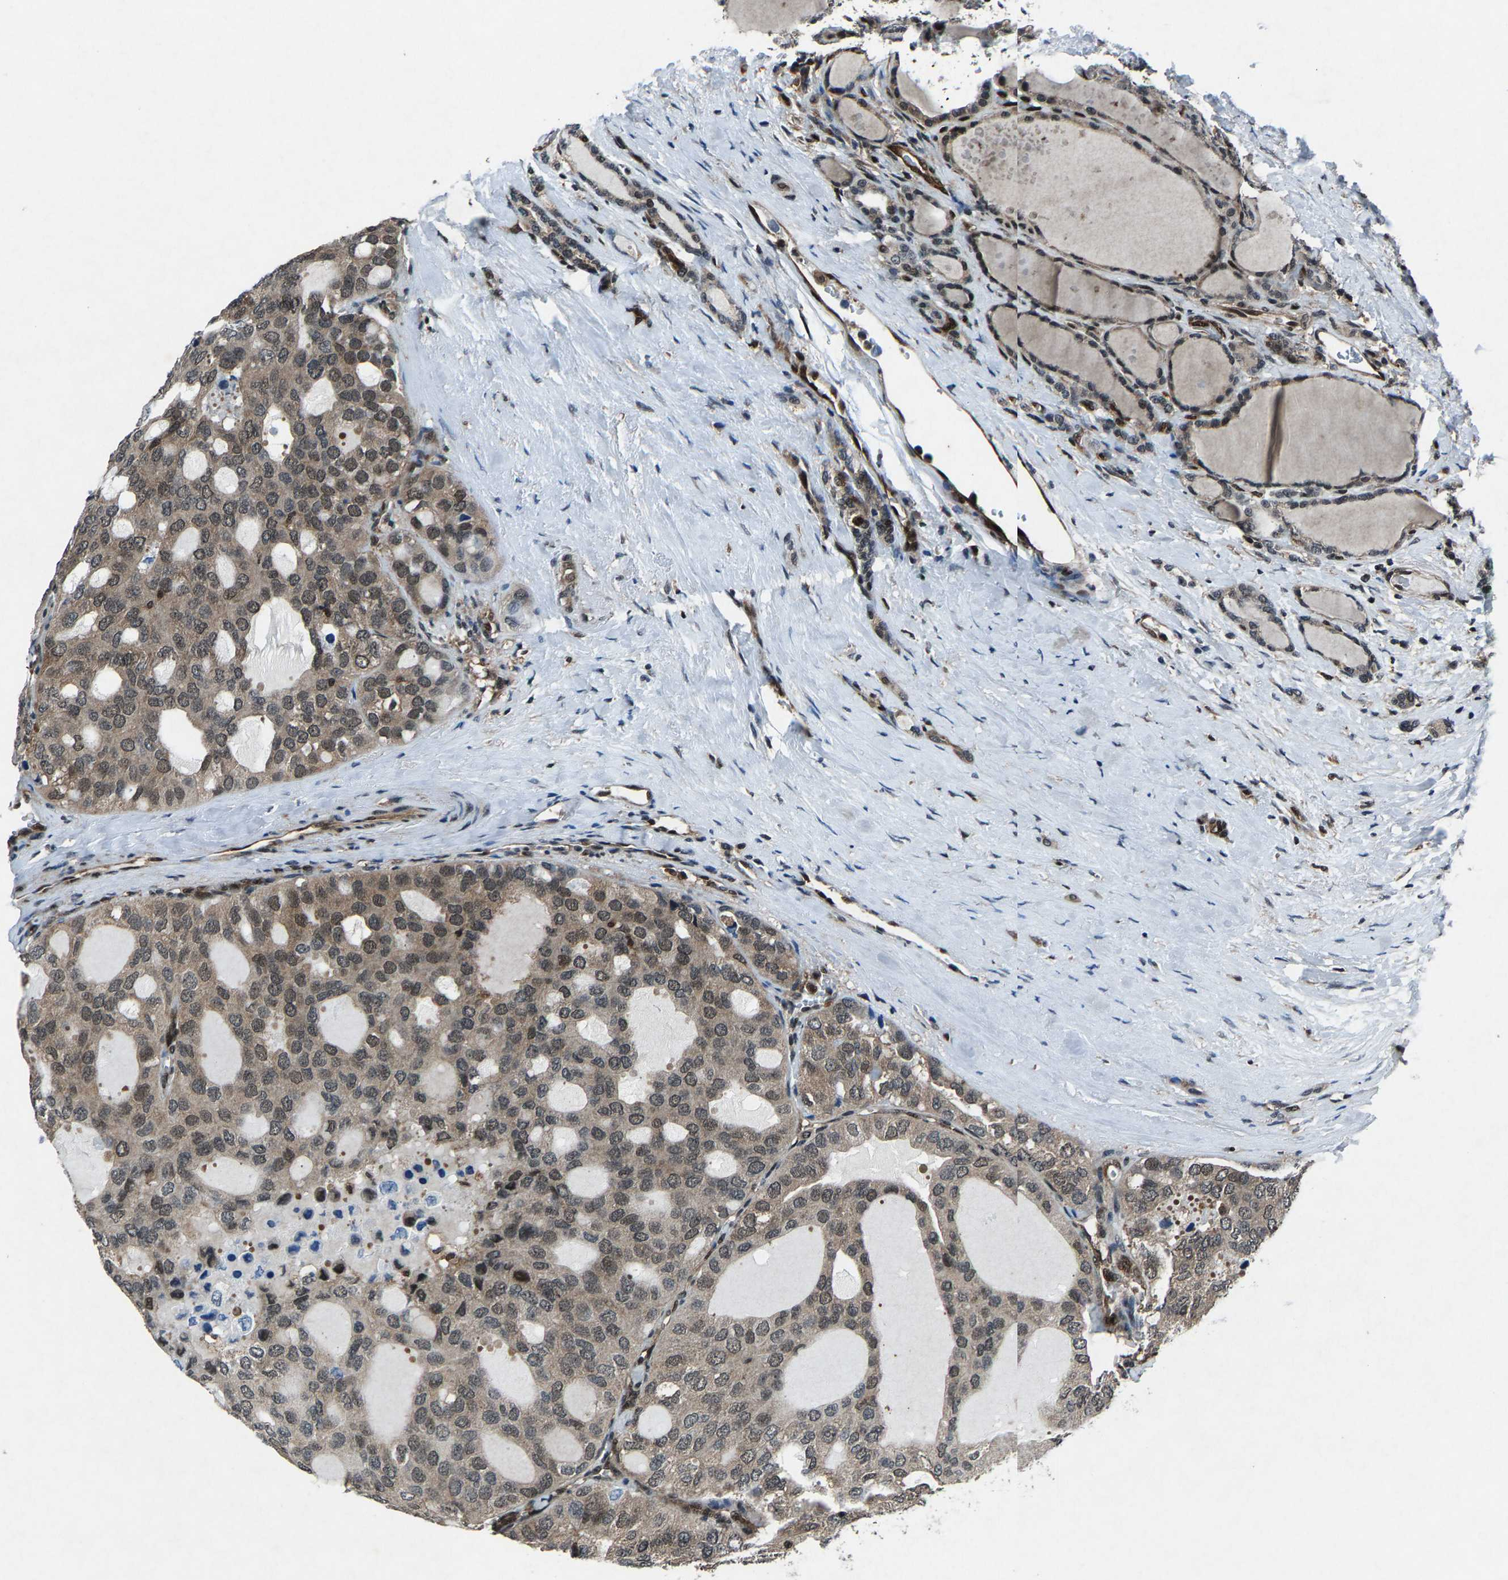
{"staining": {"intensity": "weak", "quantity": "25%-75%", "location": "cytoplasmic/membranous,nuclear"}, "tissue": "thyroid cancer", "cell_type": "Tumor cells", "image_type": "cancer", "snomed": [{"axis": "morphology", "description": "Follicular adenoma carcinoma, NOS"}, {"axis": "topography", "description": "Thyroid gland"}], "caption": "Immunohistochemistry (DAB) staining of thyroid follicular adenoma carcinoma displays weak cytoplasmic/membranous and nuclear protein expression in approximately 25%-75% of tumor cells. (Brightfield microscopy of DAB IHC at high magnification).", "gene": "ATXN3", "patient": {"sex": "male", "age": 75}}